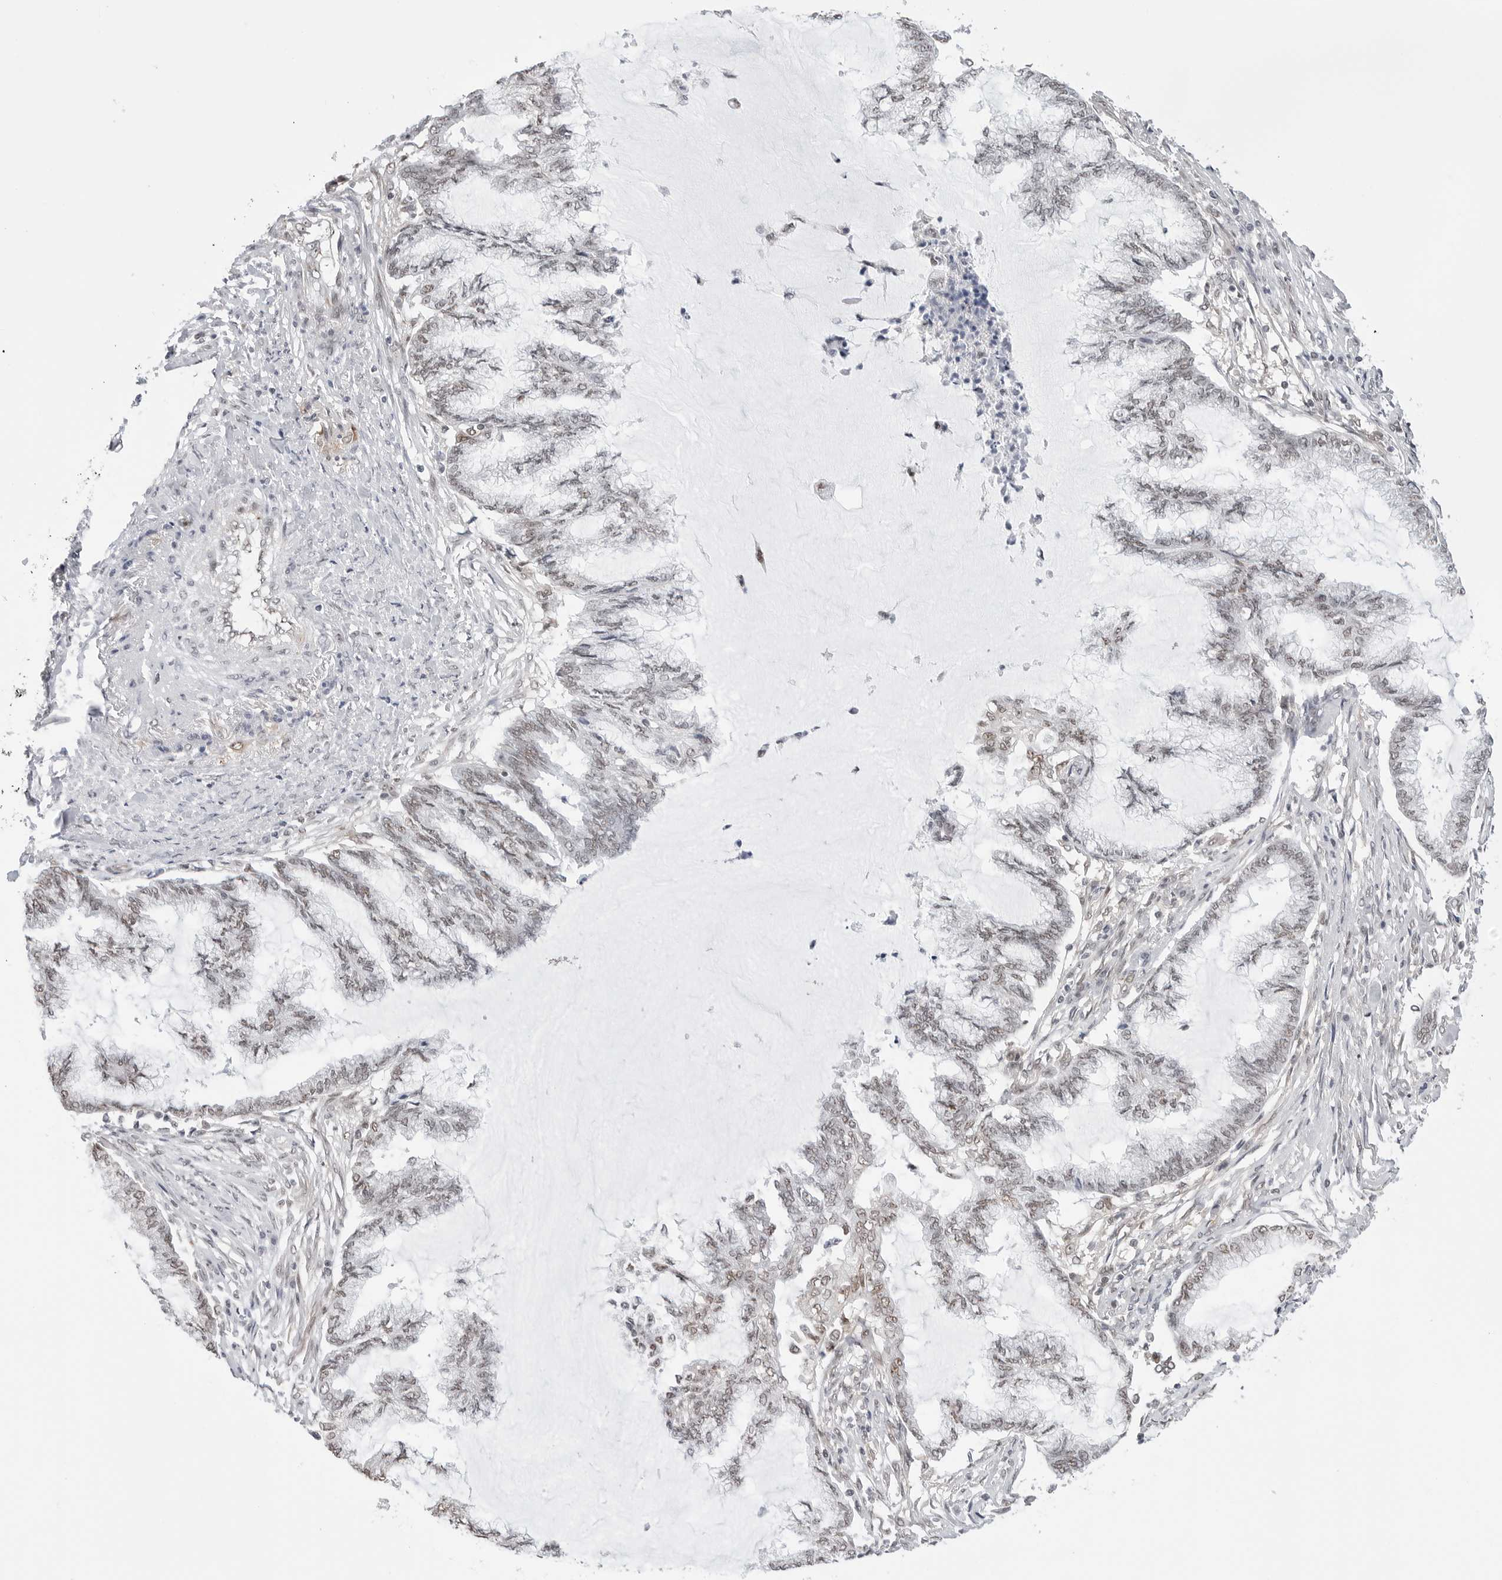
{"staining": {"intensity": "weak", "quantity": "25%-75%", "location": "nuclear"}, "tissue": "endometrial cancer", "cell_type": "Tumor cells", "image_type": "cancer", "snomed": [{"axis": "morphology", "description": "Adenocarcinoma, NOS"}, {"axis": "topography", "description": "Endometrium"}], "caption": "Brown immunohistochemical staining in endometrial cancer (adenocarcinoma) displays weak nuclear staining in approximately 25%-75% of tumor cells.", "gene": "C1orf162", "patient": {"sex": "female", "age": 86}}